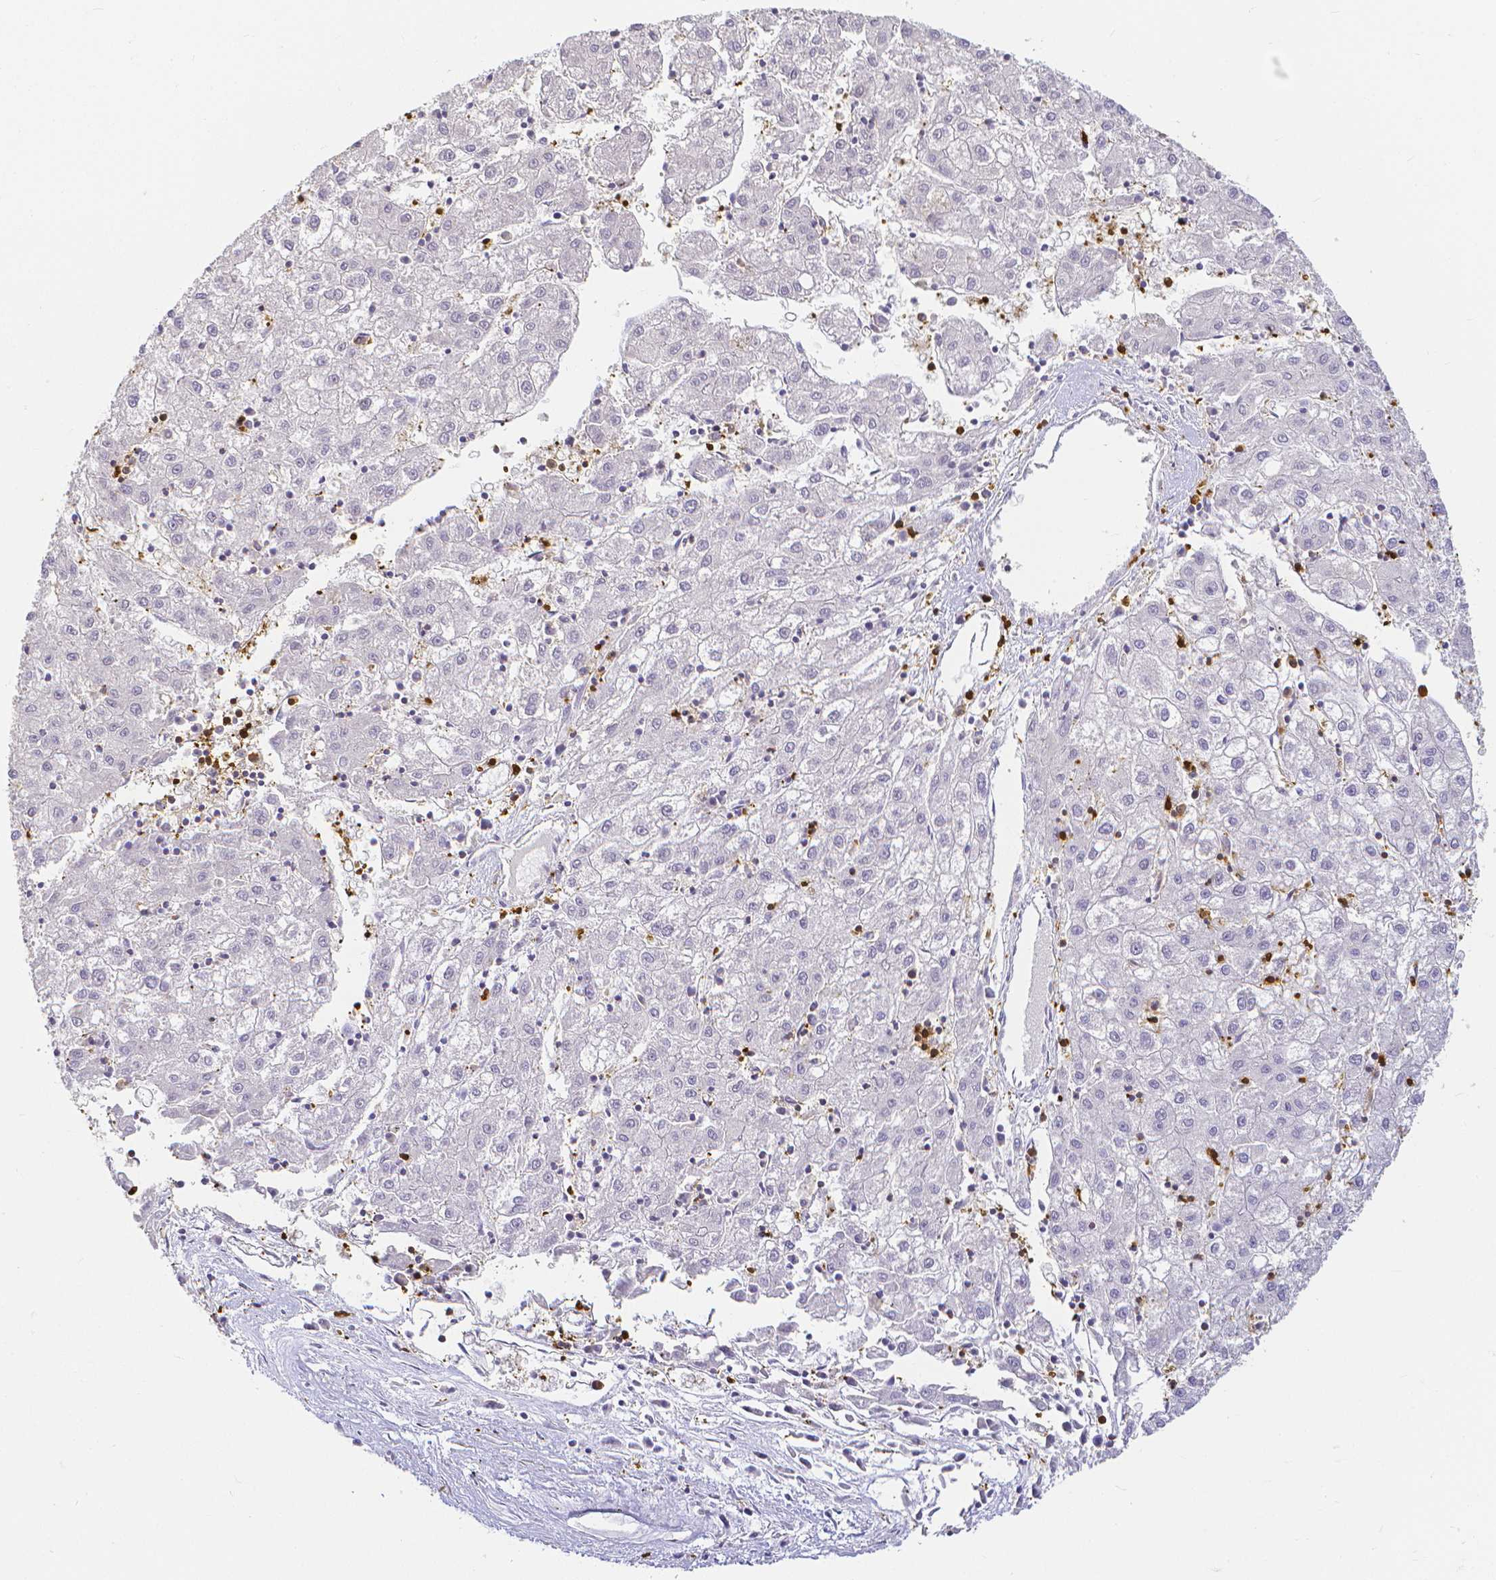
{"staining": {"intensity": "negative", "quantity": "none", "location": "none"}, "tissue": "liver cancer", "cell_type": "Tumor cells", "image_type": "cancer", "snomed": [{"axis": "morphology", "description": "Carcinoma, Hepatocellular, NOS"}, {"axis": "topography", "description": "Liver"}], "caption": "A high-resolution histopathology image shows immunohistochemistry staining of liver cancer, which reveals no significant staining in tumor cells.", "gene": "COTL1", "patient": {"sex": "male", "age": 72}}